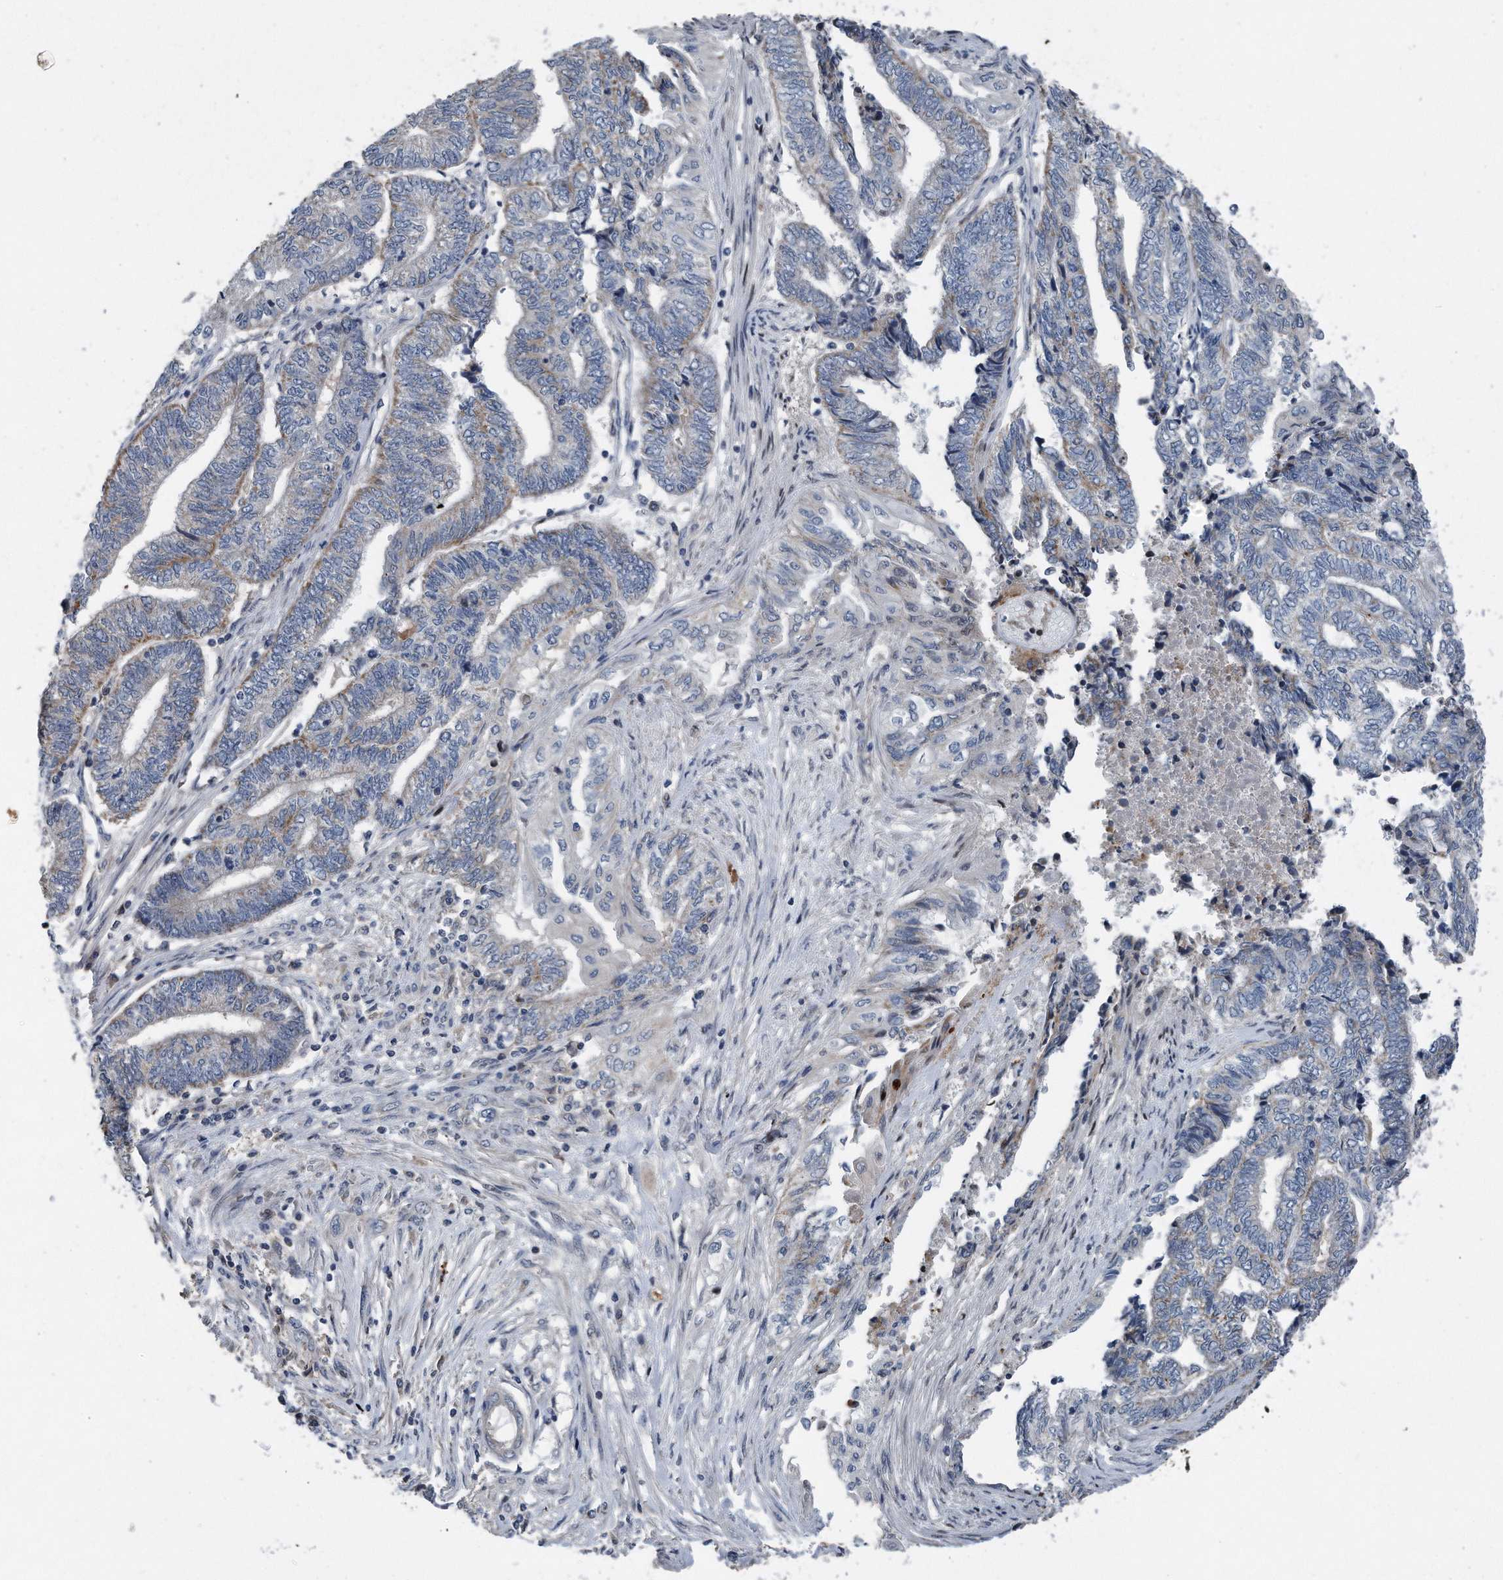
{"staining": {"intensity": "weak", "quantity": "<25%", "location": "cytoplasmic/membranous"}, "tissue": "endometrial cancer", "cell_type": "Tumor cells", "image_type": "cancer", "snomed": [{"axis": "morphology", "description": "Adenocarcinoma, NOS"}, {"axis": "topography", "description": "Uterus"}, {"axis": "topography", "description": "Endometrium"}], "caption": "Endometrial cancer (adenocarcinoma) stained for a protein using immunohistochemistry (IHC) demonstrates no expression tumor cells.", "gene": "DST", "patient": {"sex": "female", "age": 70}}